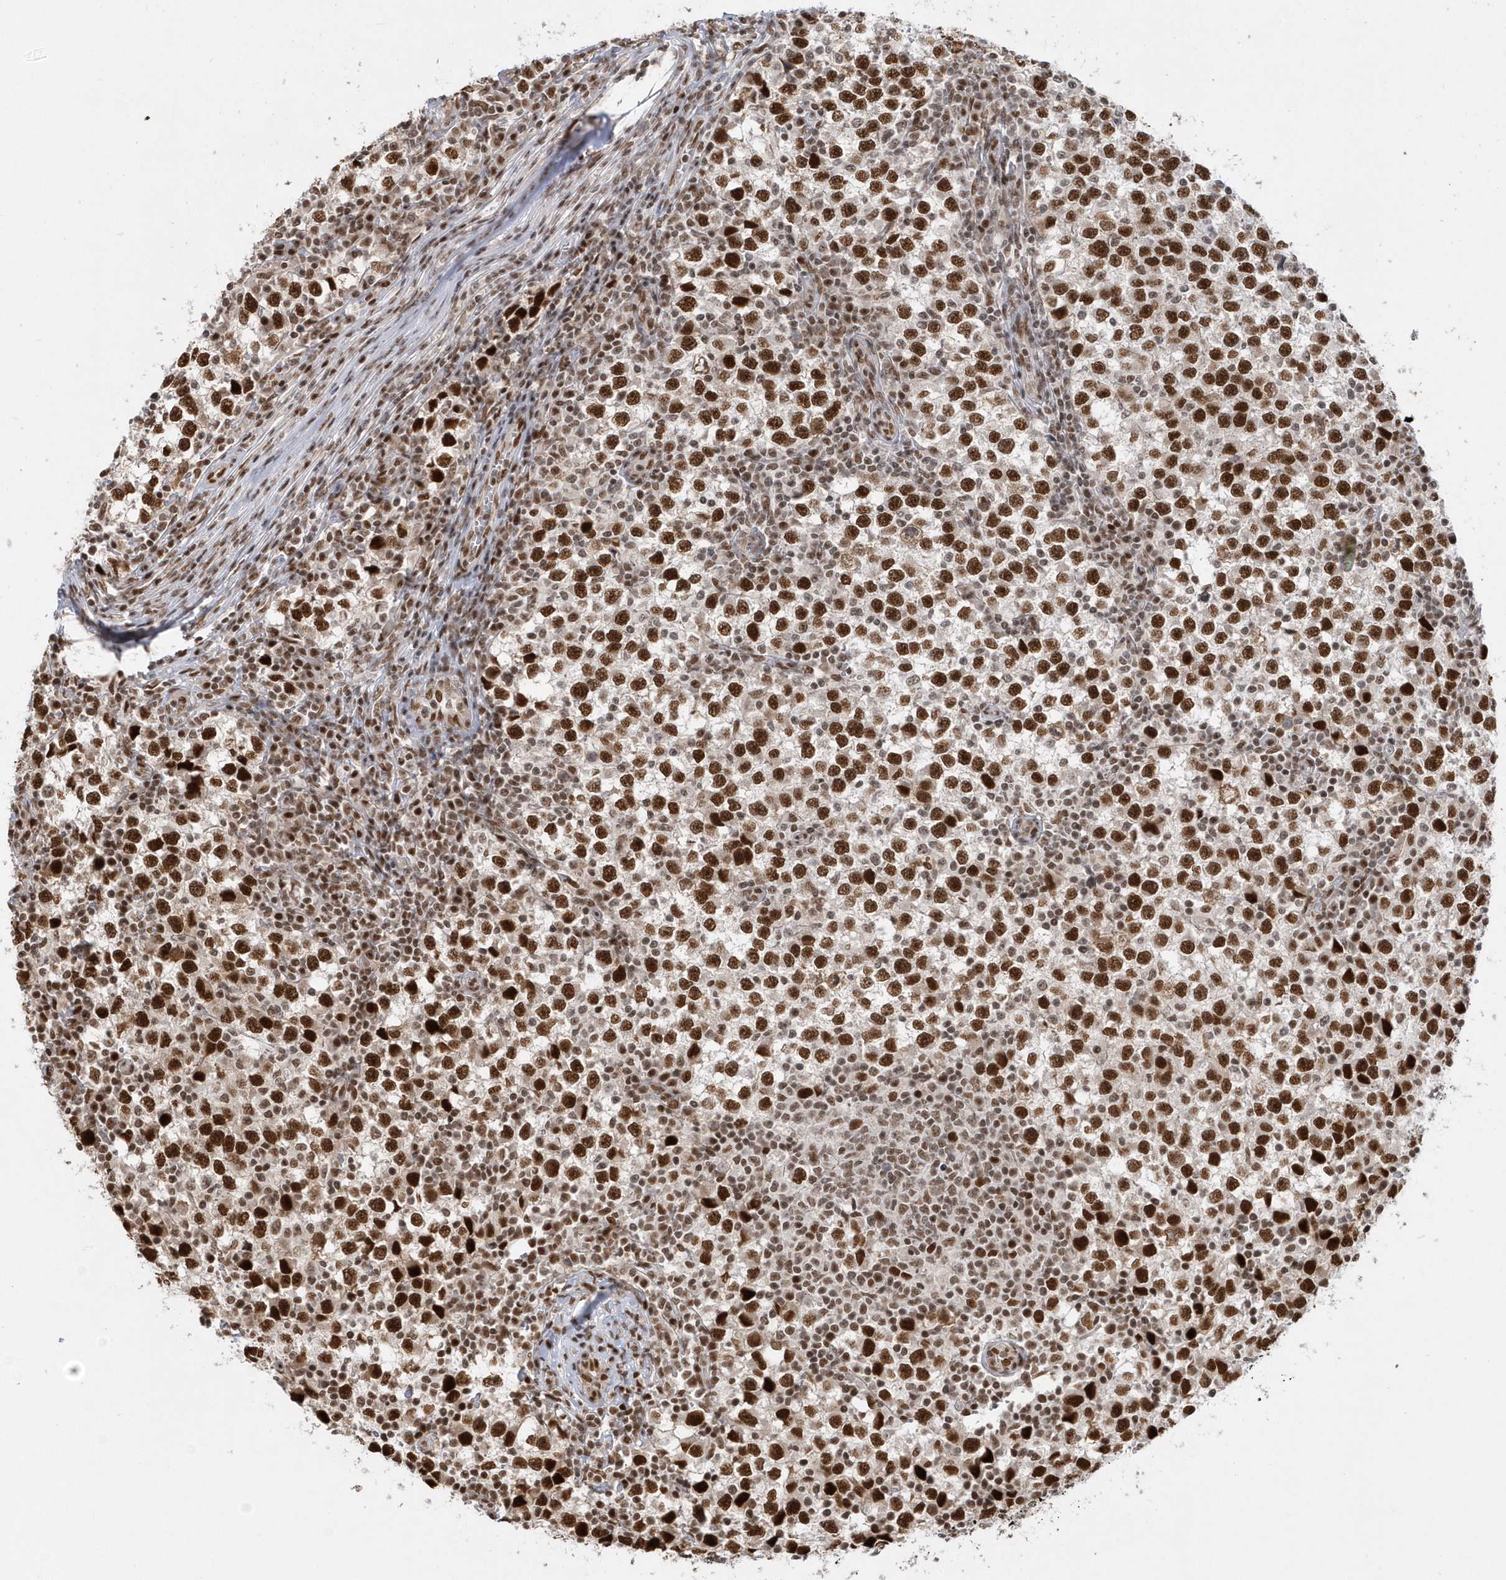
{"staining": {"intensity": "strong", "quantity": ">75%", "location": "nuclear"}, "tissue": "testis cancer", "cell_type": "Tumor cells", "image_type": "cancer", "snomed": [{"axis": "morphology", "description": "Seminoma, NOS"}, {"axis": "topography", "description": "Testis"}], "caption": "Brown immunohistochemical staining in human testis seminoma demonstrates strong nuclear positivity in approximately >75% of tumor cells. (Stains: DAB (3,3'-diaminobenzidine) in brown, nuclei in blue, Microscopy: brightfield microscopy at high magnification).", "gene": "SEPHS1", "patient": {"sex": "male", "age": 65}}